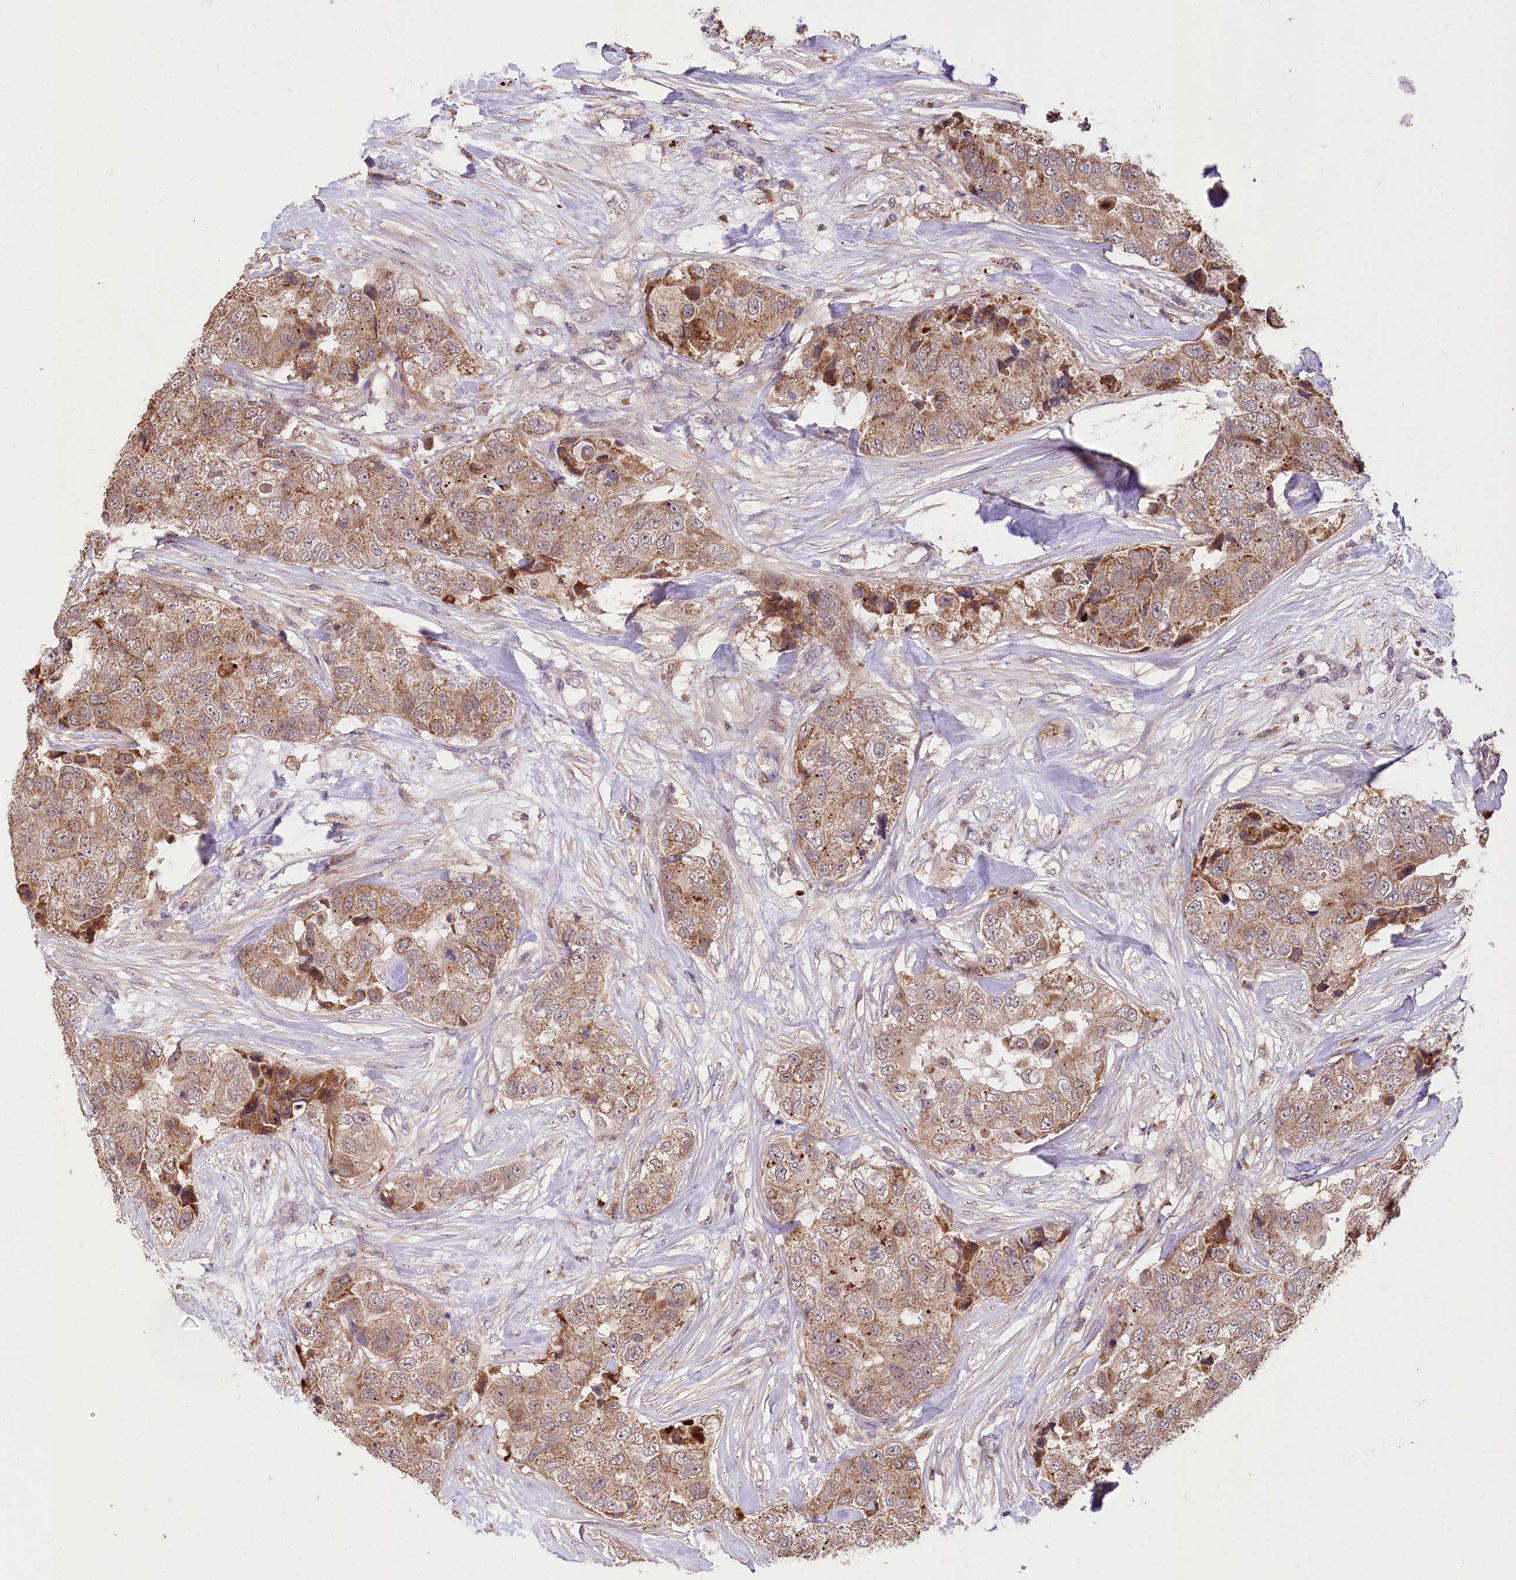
{"staining": {"intensity": "moderate", "quantity": ">75%", "location": "cytoplasmic/membranous"}, "tissue": "breast cancer", "cell_type": "Tumor cells", "image_type": "cancer", "snomed": [{"axis": "morphology", "description": "Duct carcinoma"}, {"axis": "topography", "description": "Breast"}], "caption": "The image reveals staining of intraductal carcinoma (breast), revealing moderate cytoplasmic/membranous protein staining (brown color) within tumor cells.", "gene": "SERGEF", "patient": {"sex": "female", "age": 62}}